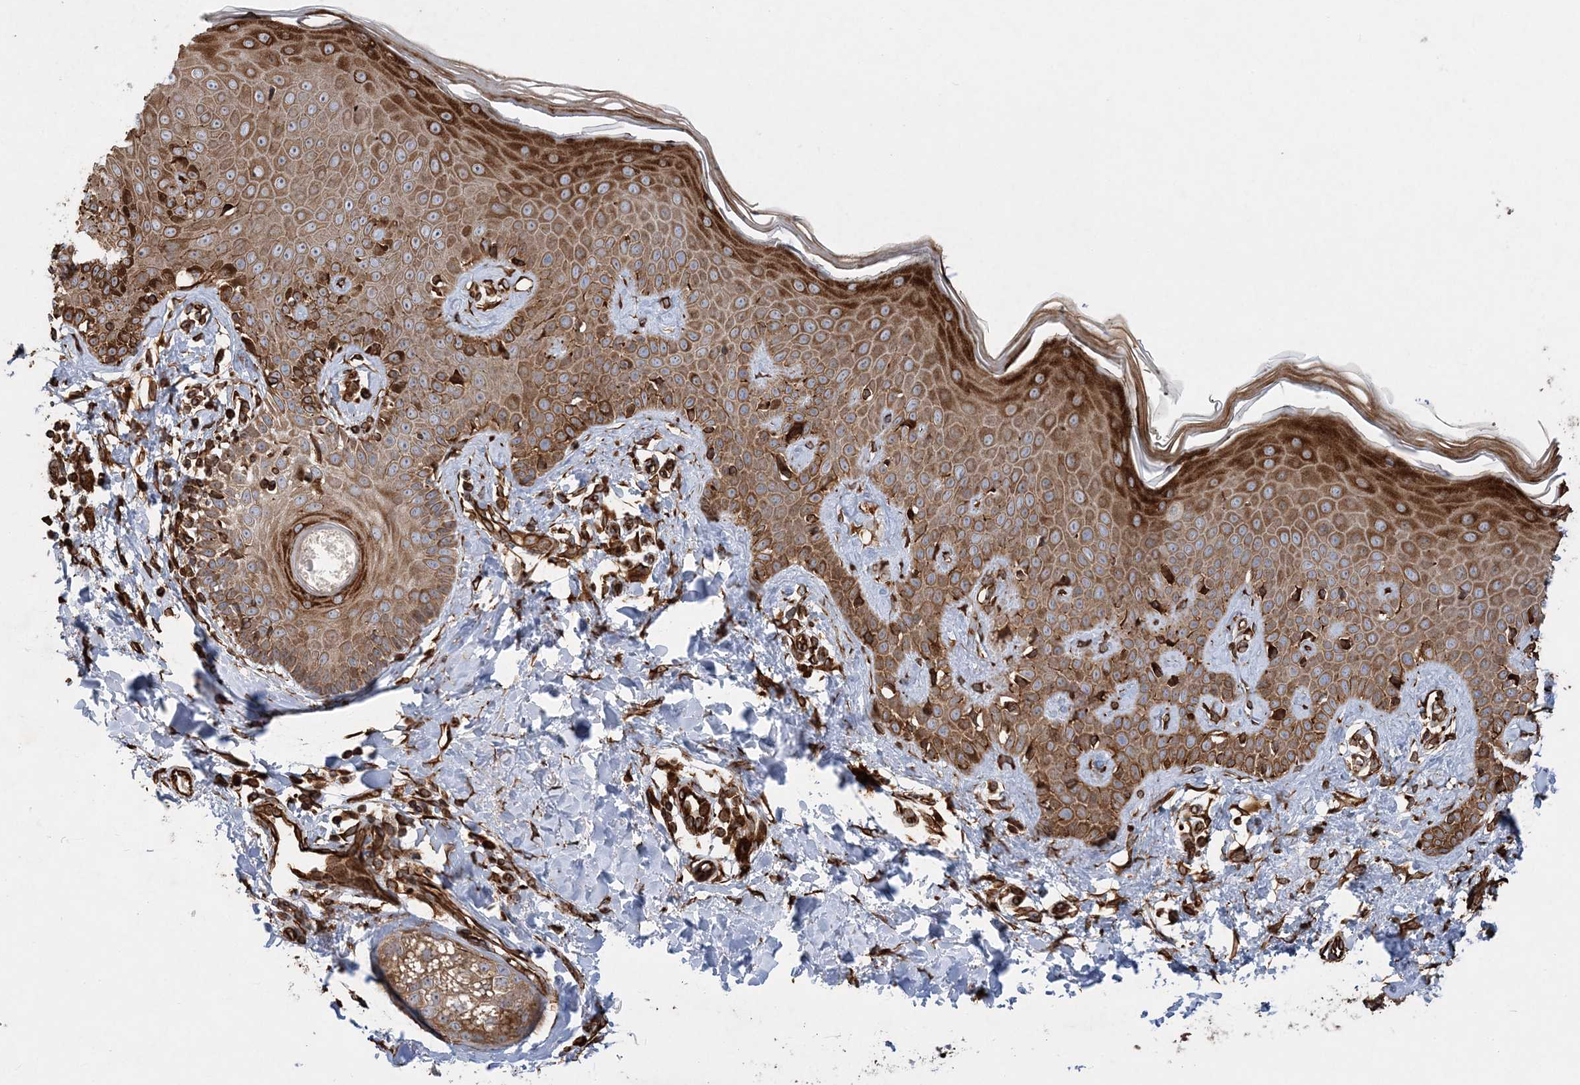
{"staining": {"intensity": "strong", "quantity": ">75%", "location": "cytoplasmic/membranous"}, "tissue": "skin", "cell_type": "Fibroblasts", "image_type": "normal", "snomed": [{"axis": "morphology", "description": "Normal tissue, NOS"}, {"axis": "topography", "description": "Skin"}], "caption": "Normal skin shows strong cytoplasmic/membranous positivity in about >75% of fibroblasts.", "gene": "FAM114A2", "patient": {"sex": "male", "age": 52}}